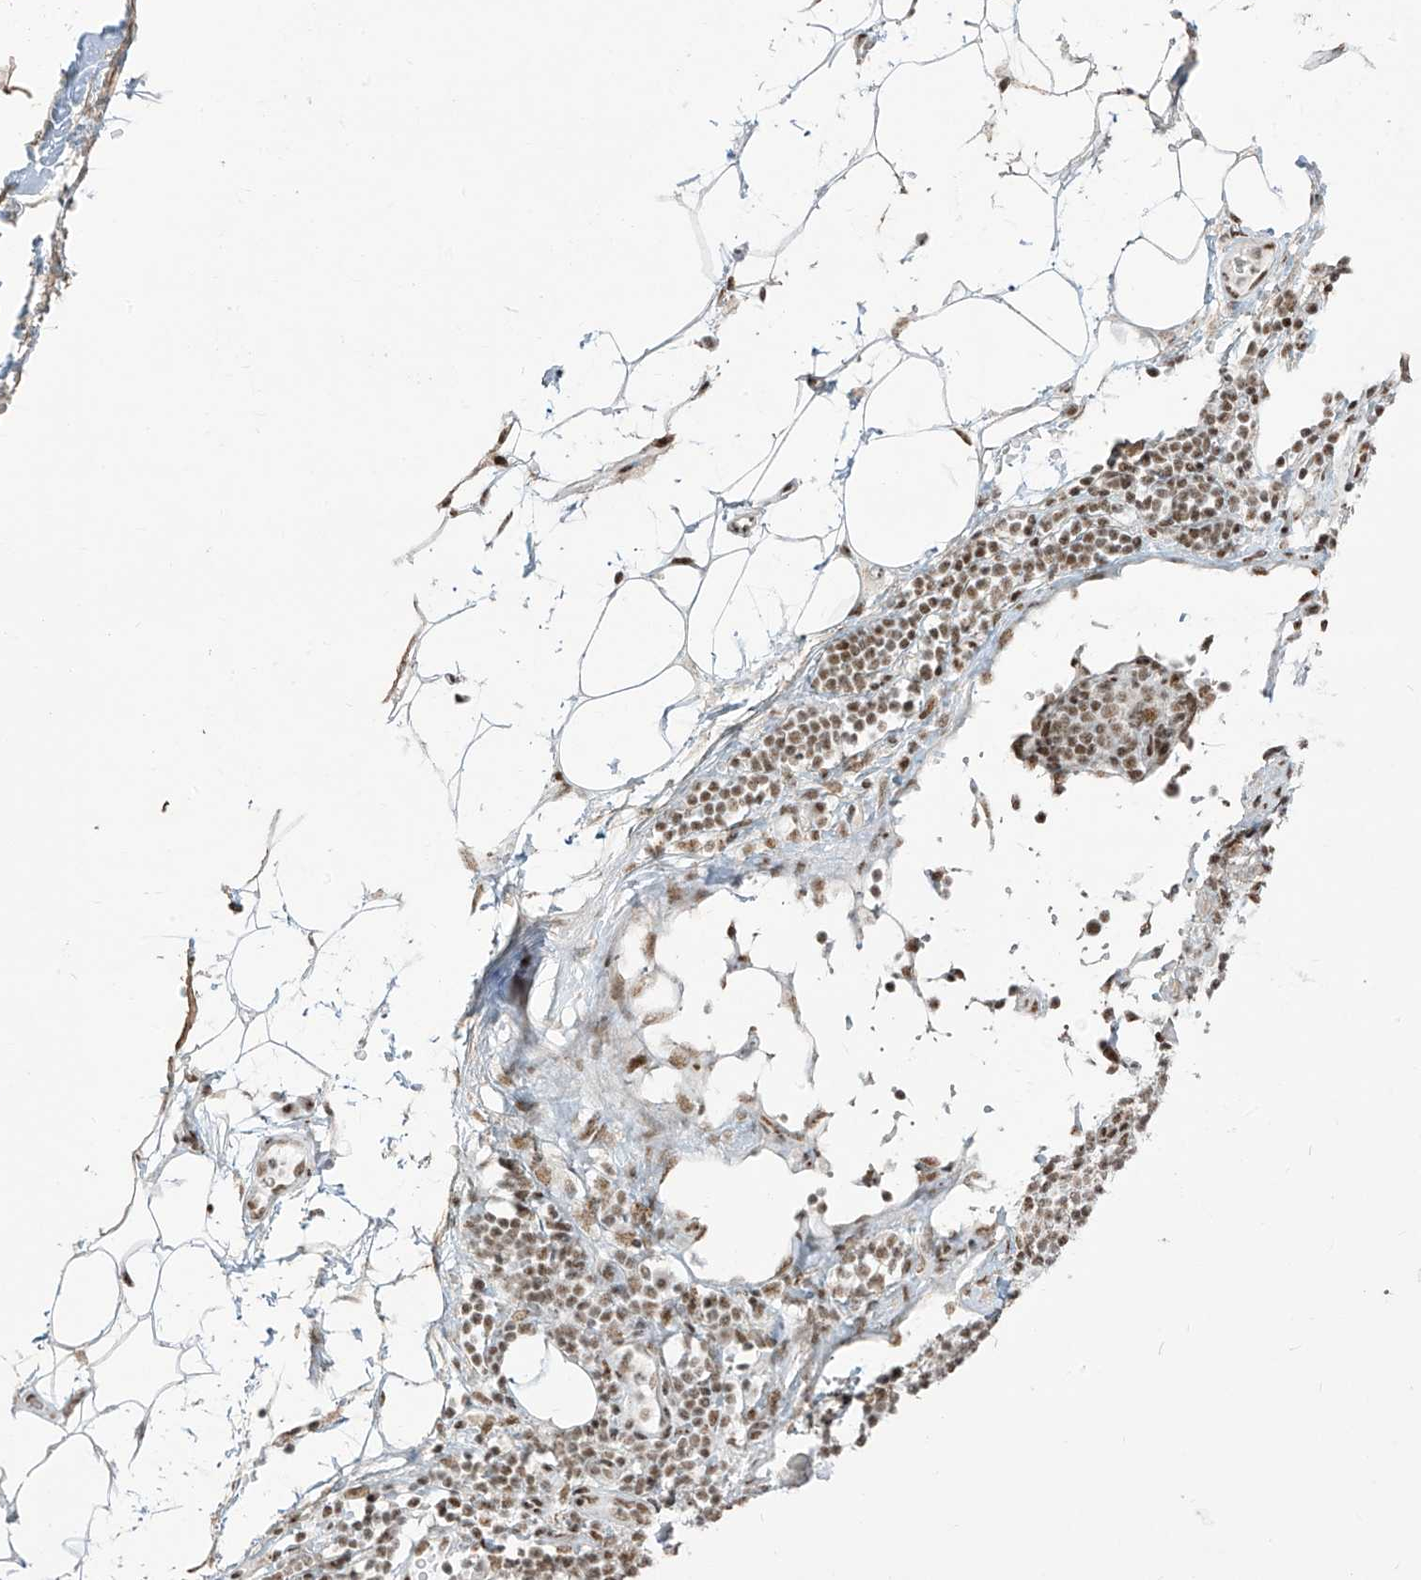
{"staining": {"intensity": "moderate", "quantity": ">75%", "location": "nuclear"}, "tissue": "adipose tissue", "cell_type": "Adipocytes", "image_type": "normal", "snomed": [{"axis": "morphology", "description": "Normal tissue, NOS"}, {"axis": "morphology", "description": "Adenocarcinoma, NOS"}, {"axis": "topography", "description": "Pancreas"}, {"axis": "topography", "description": "Peripheral nerve tissue"}], "caption": "Immunohistochemistry image of unremarkable adipose tissue: human adipose tissue stained using immunohistochemistry demonstrates medium levels of moderate protein expression localized specifically in the nuclear of adipocytes, appearing as a nuclear brown color.", "gene": "MS4A6A", "patient": {"sex": "male", "age": 59}}